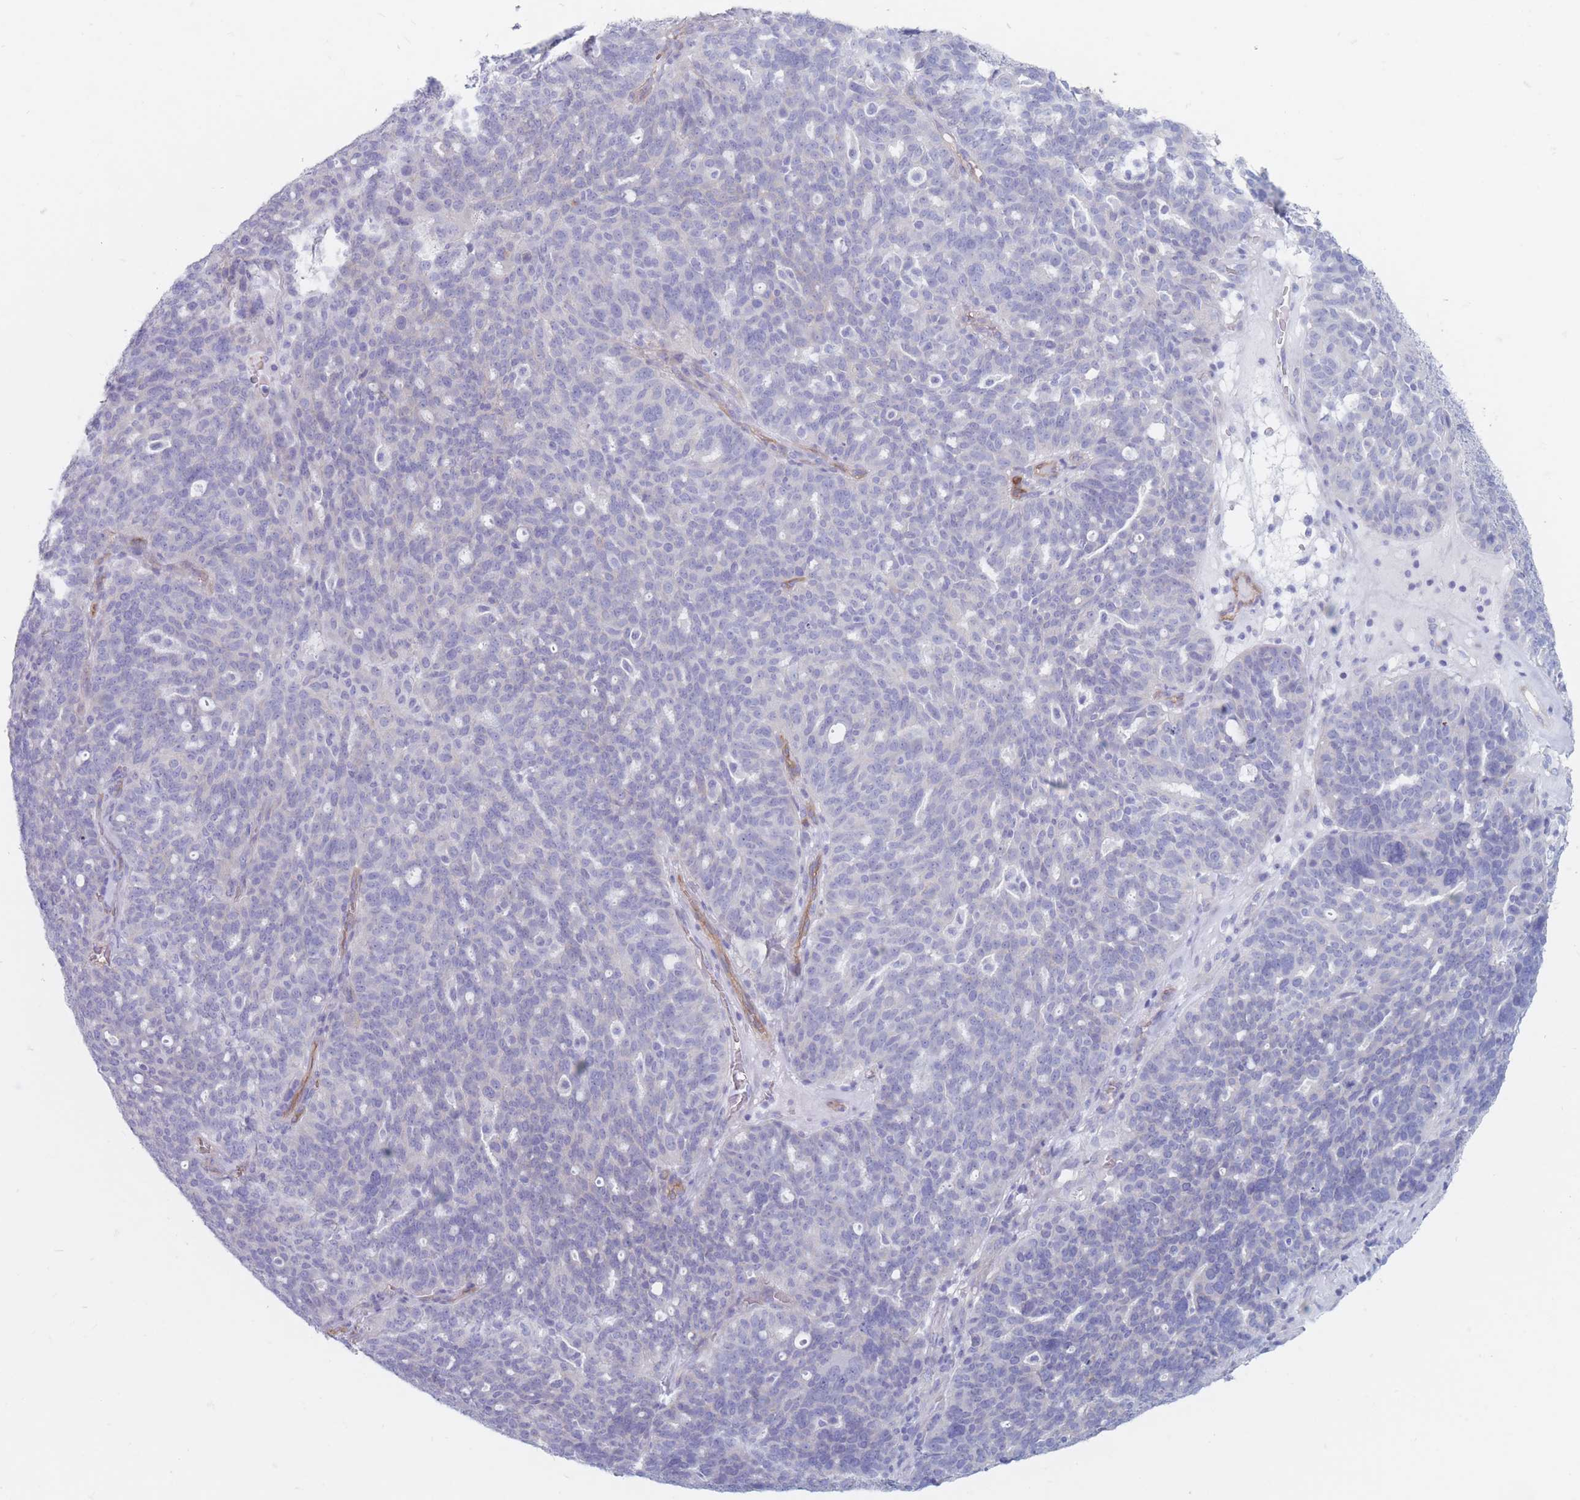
{"staining": {"intensity": "negative", "quantity": "none", "location": "none"}, "tissue": "ovarian cancer", "cell_type": "Tumor cells", "image_type": "cancer", "snomed": [{"axis": "morphology", "description": "Cystadenocarcinoma, serous, NOS"}, {"axis": "topography", "description": "Ovary"}], "caption": "DAB (3,3'-diaminobenzidine) immunohistochemical staining of ovarian cancer displays no significant staining in tumor cells.", "gene": "PLPP1", "patient": {"sex": "female", "age": 59}}